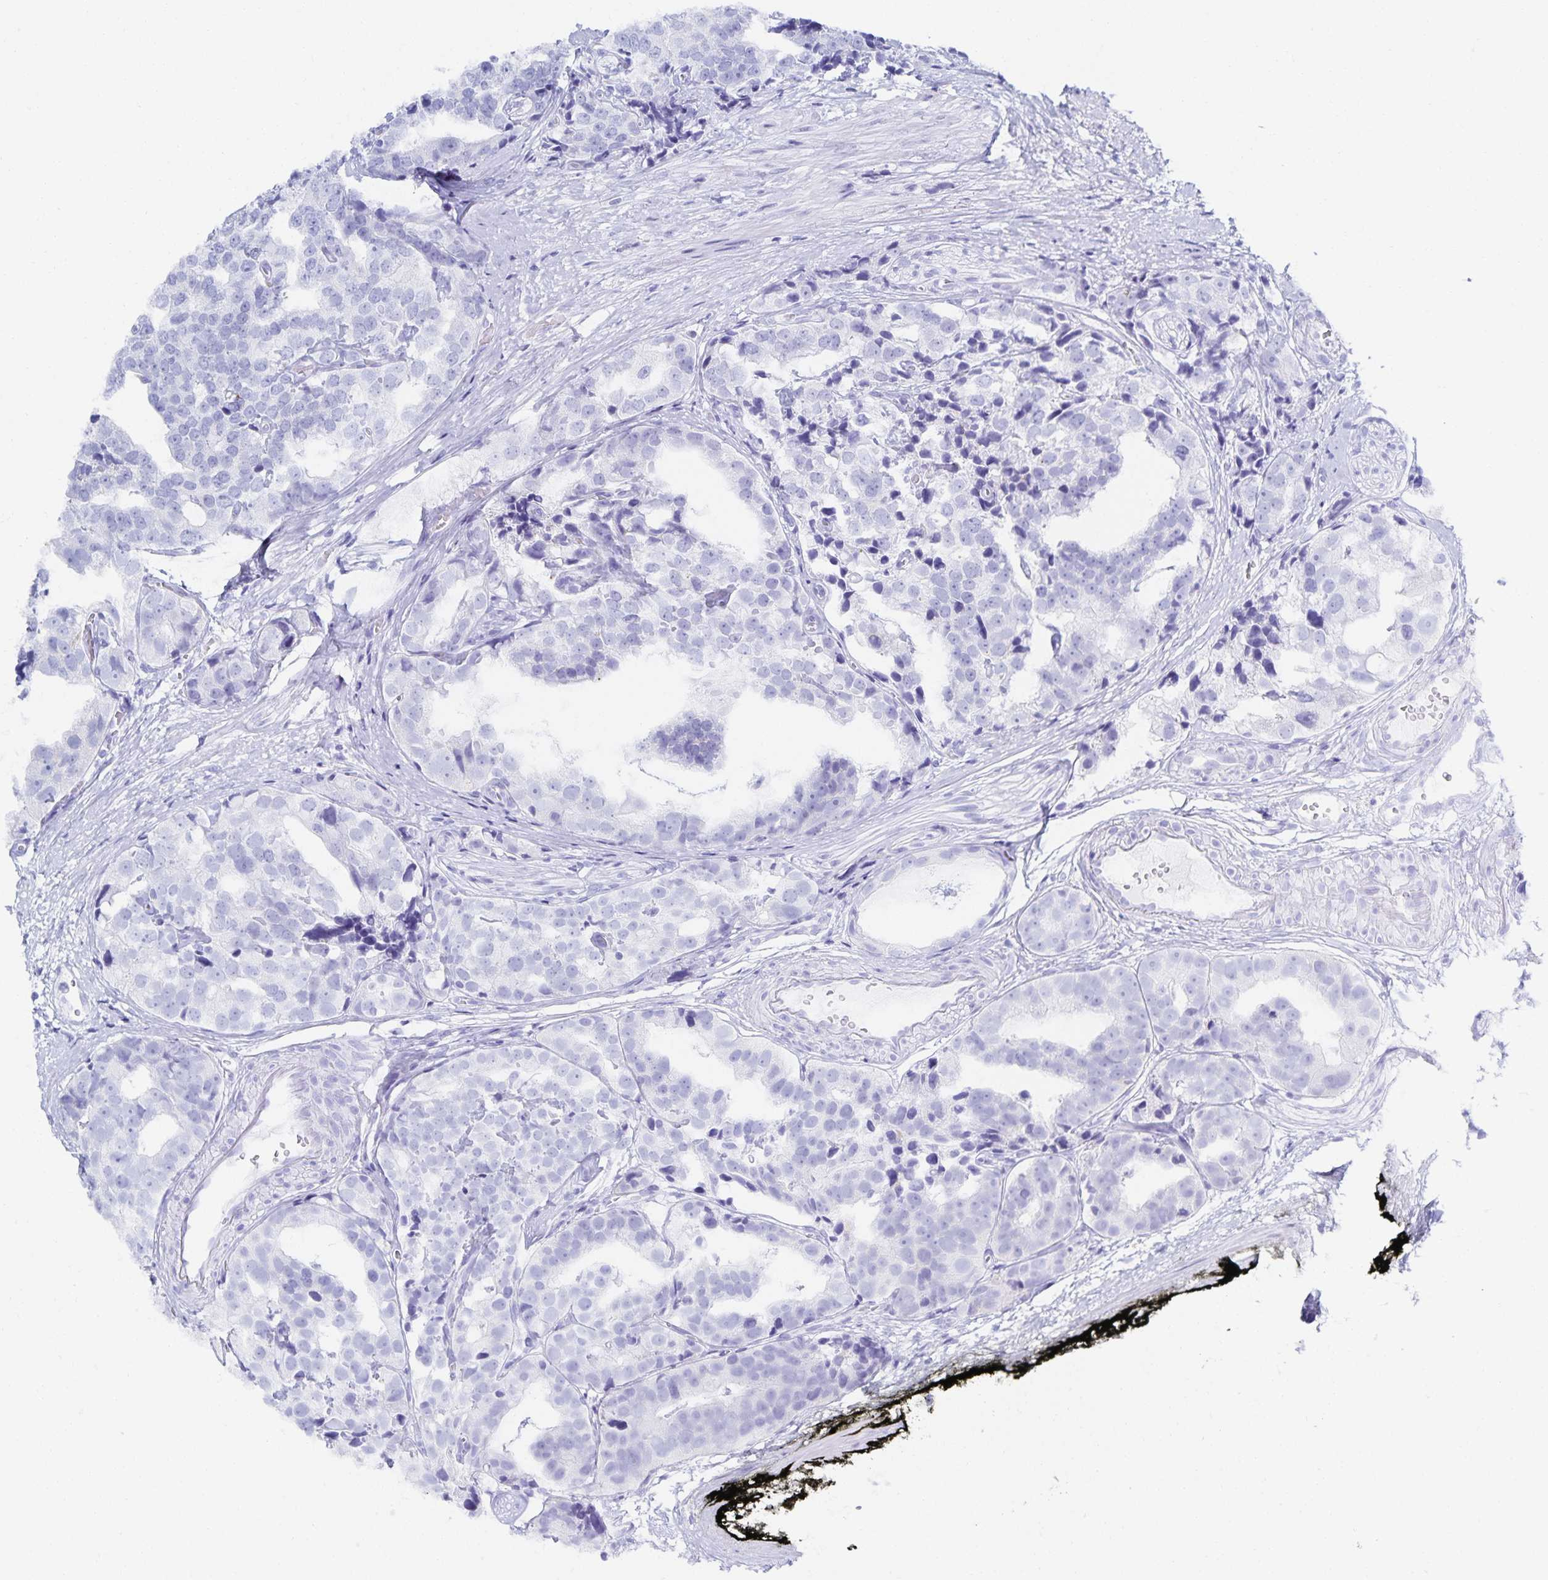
{"staining": {"intensity": "negative", "quantity": "none", "location": "none"}, "tissue": "prostate cancer", "cell_type": "Tumor cells", "image_type": "cancer", "snomed": [{"axis": "morphology", "description": "Adenocarcinoma, High grade"}, {"axis": "topography", "description": "Prostate"}], "caption": "Immunohistochemistry of human prostate cancer (adenocarcinoma (high-grade)) shows no staining in tumor cells.", "gene": "SNTN", "patient": {"sex": "male", "age": 71}}